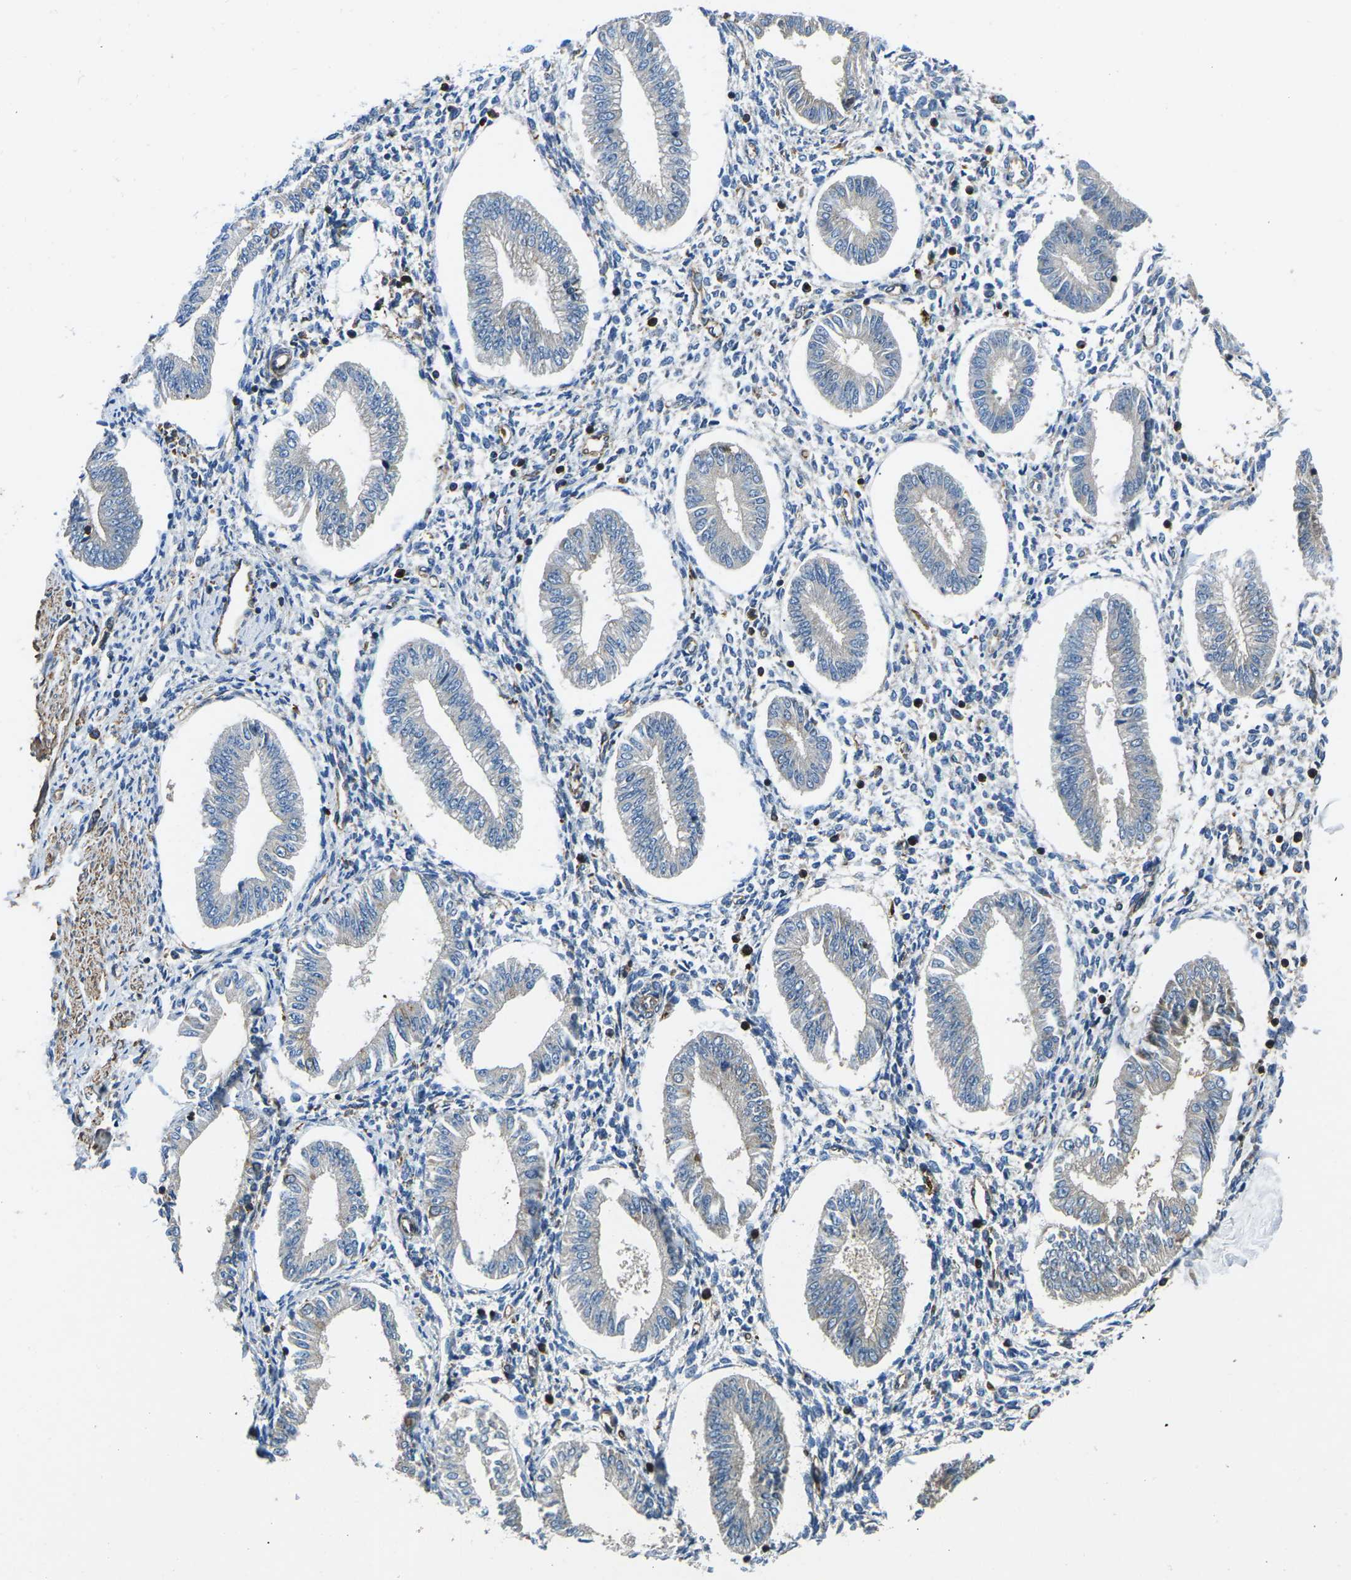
{"staining": {"intensity": "negative", "quantity": "none", "location": "none"}, "tissue": "endometrium", "cell_type": "Cells in endometrial stroma", "image_type": "normal", "snomed": [{"axis": "morphology", "description": "Normal tissue, NOS"}, {"axis": "topography", "description": "Endometrium"}], "caption": "IHC of benign endometrium reveals no expression in cells in endometrial stroma.", "gene": "KCNJ15", "patient": {"sex": "female", "age": 50}}